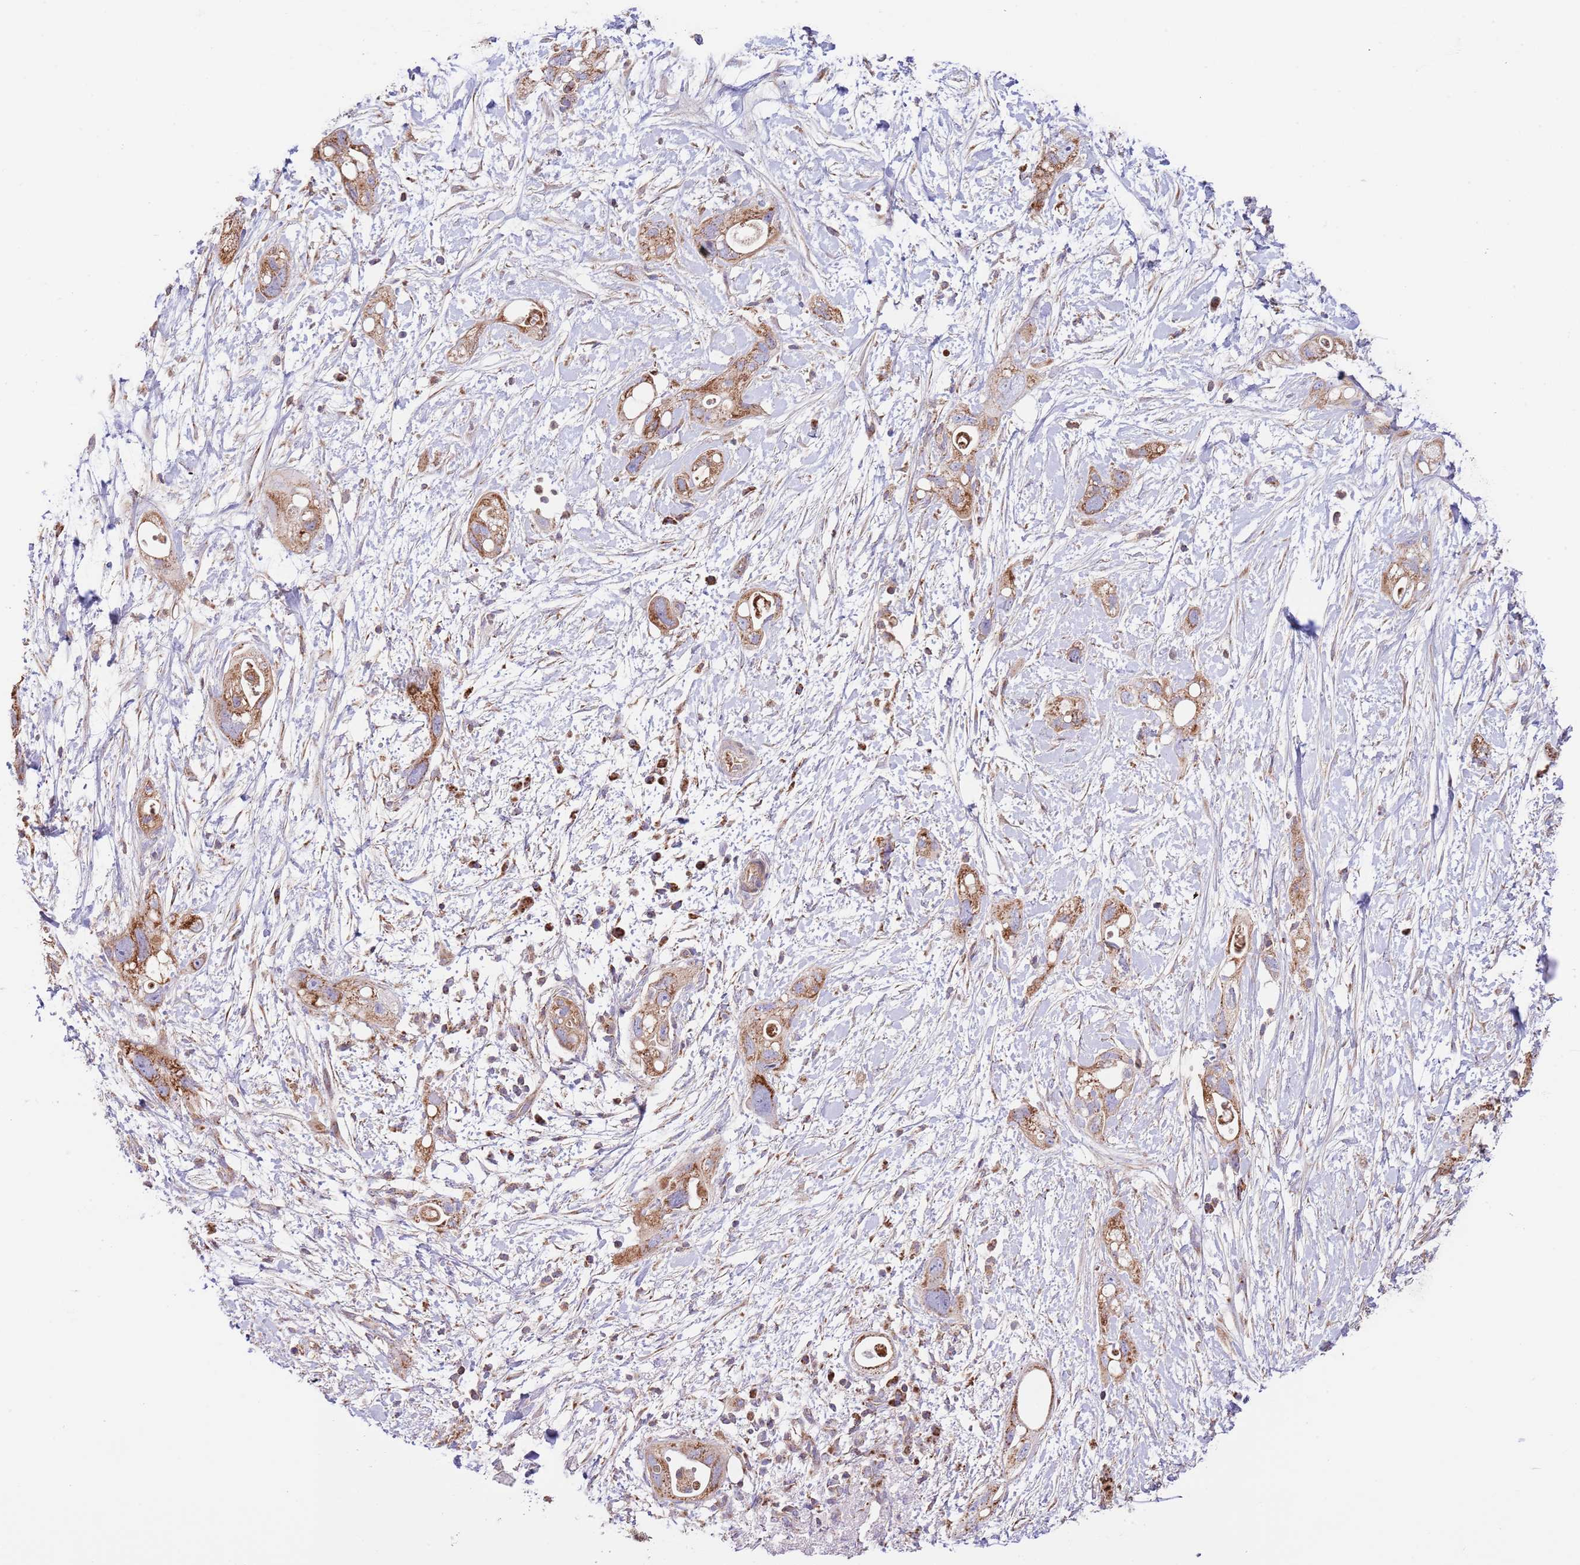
{"staining": {"intensity": "moderate", "quantity": ">75%", "location": "cytoplasmic/membranous"}, "tissue": "pancreatic cancer", "cell_type": "Tumor cells", "image_type": "cancer", "snomed": [{"axis": "morphology", "description": "Adenocarcinoma, NOS"}, {"axis": "topography", "description": "Pancreas"}], "caption": "Adenocarcinoma (pancreatic) stained with a brown dye exhibits moderate cytoplasmic/membranous positive expression in approximately >75% of tumor cells.", "gene": "DNAJA3", "patient": {"sex": "female", "age": 72}}